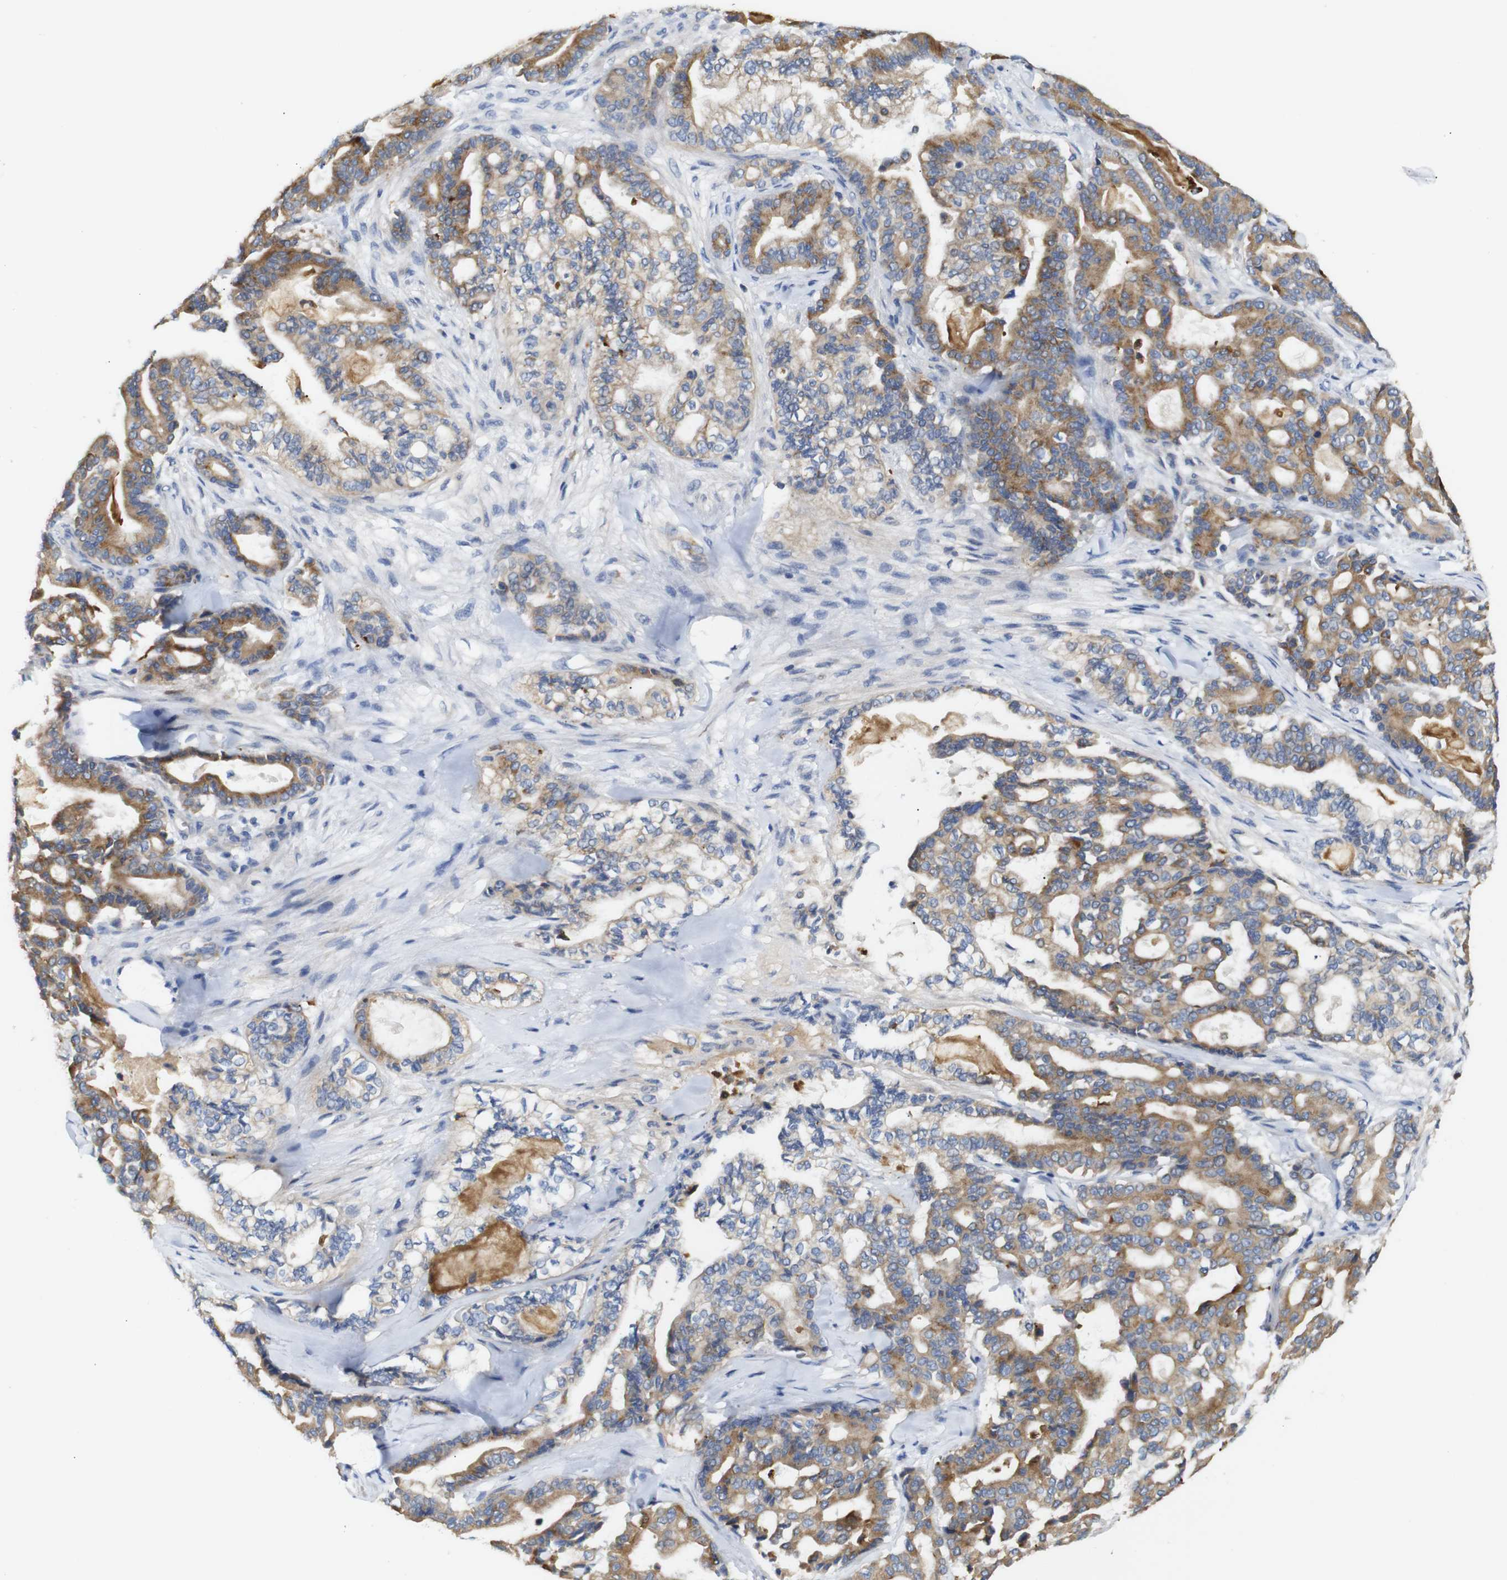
{"staining": {"intensity": "moderate", "quantity": ">75%", "location": "cytoplasmic/membranous"}, "tissue": "pancreatic cancer", "cell_type": "Tumor cells", "image_type": "cancer", "snomed": [{"axis": "morphology", "description": "Adenocarcinoma, NOS"}, {"axis": "topography", "description": "Pancreas"}], "caption": "Tumor cells demonstrate medium levels of moderate cytoplasmic/membranous staining in about >75% of cells in human pancreatic adenocarcinoma.", "gene": "ALOX15", "patient": {"sex": "male", "age": 63}}